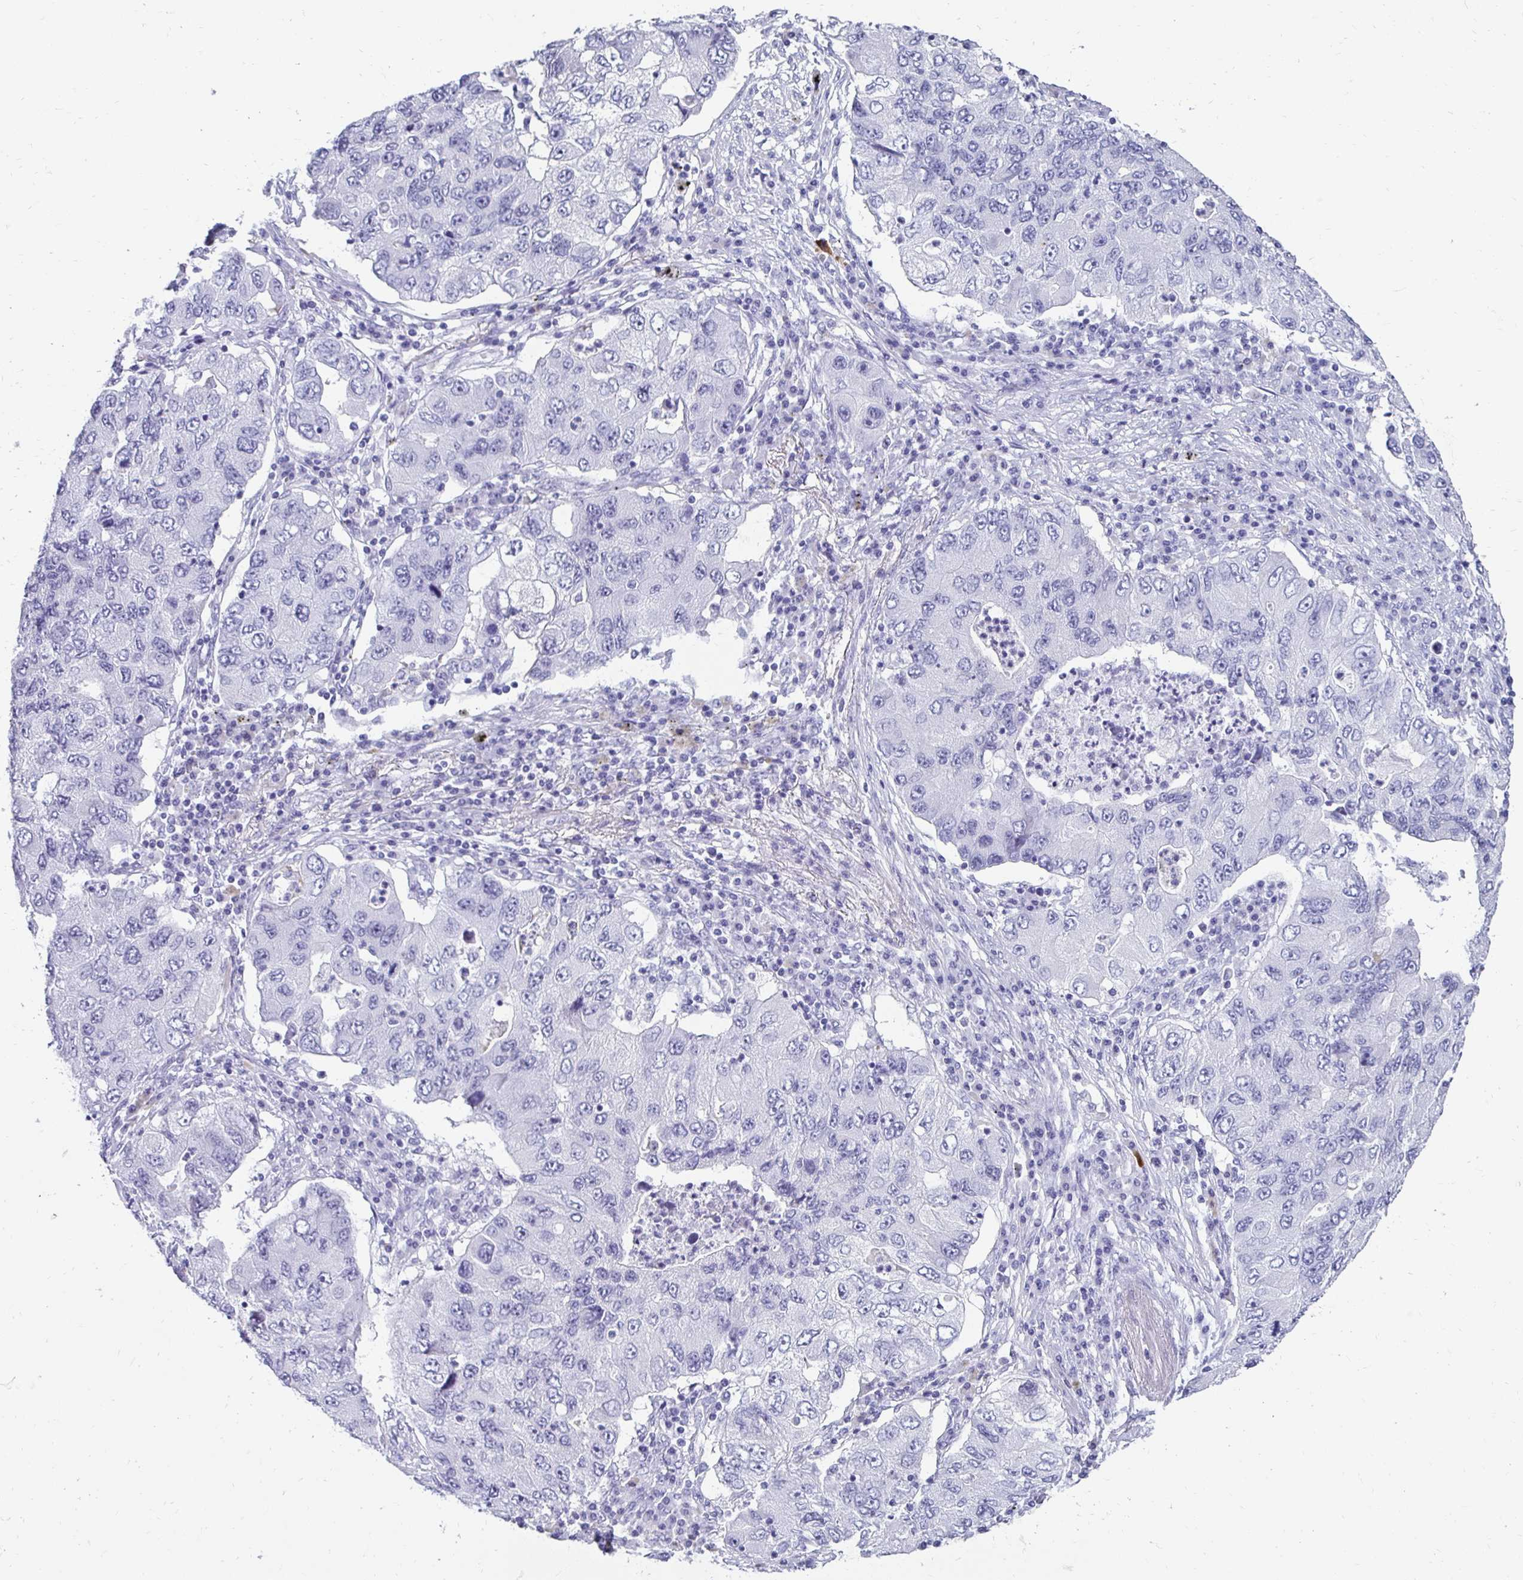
{"staining": {"intensity": "negative", "quantity": "none", "location": "none"}, "tissue": "lung cancer", "cell_type": "Tumor cells", "image_type": "cancer", "snomed": [{"axis": "morphology", "description": "Adenocarcinoma, NOS"}, {"axis": "morphology", "description": "Adenocarcinoma, metastatic, NOS"}, {"axis": "topography", "description": "Lymph node"}, {"axis": "topography", "description": "Lung"}], "caption": "Immunohistochemical staining of lung cancer shows no significant expression in tumor cells.", "gene": "CST6", "patient": {"sex": "female", "age": 54}}